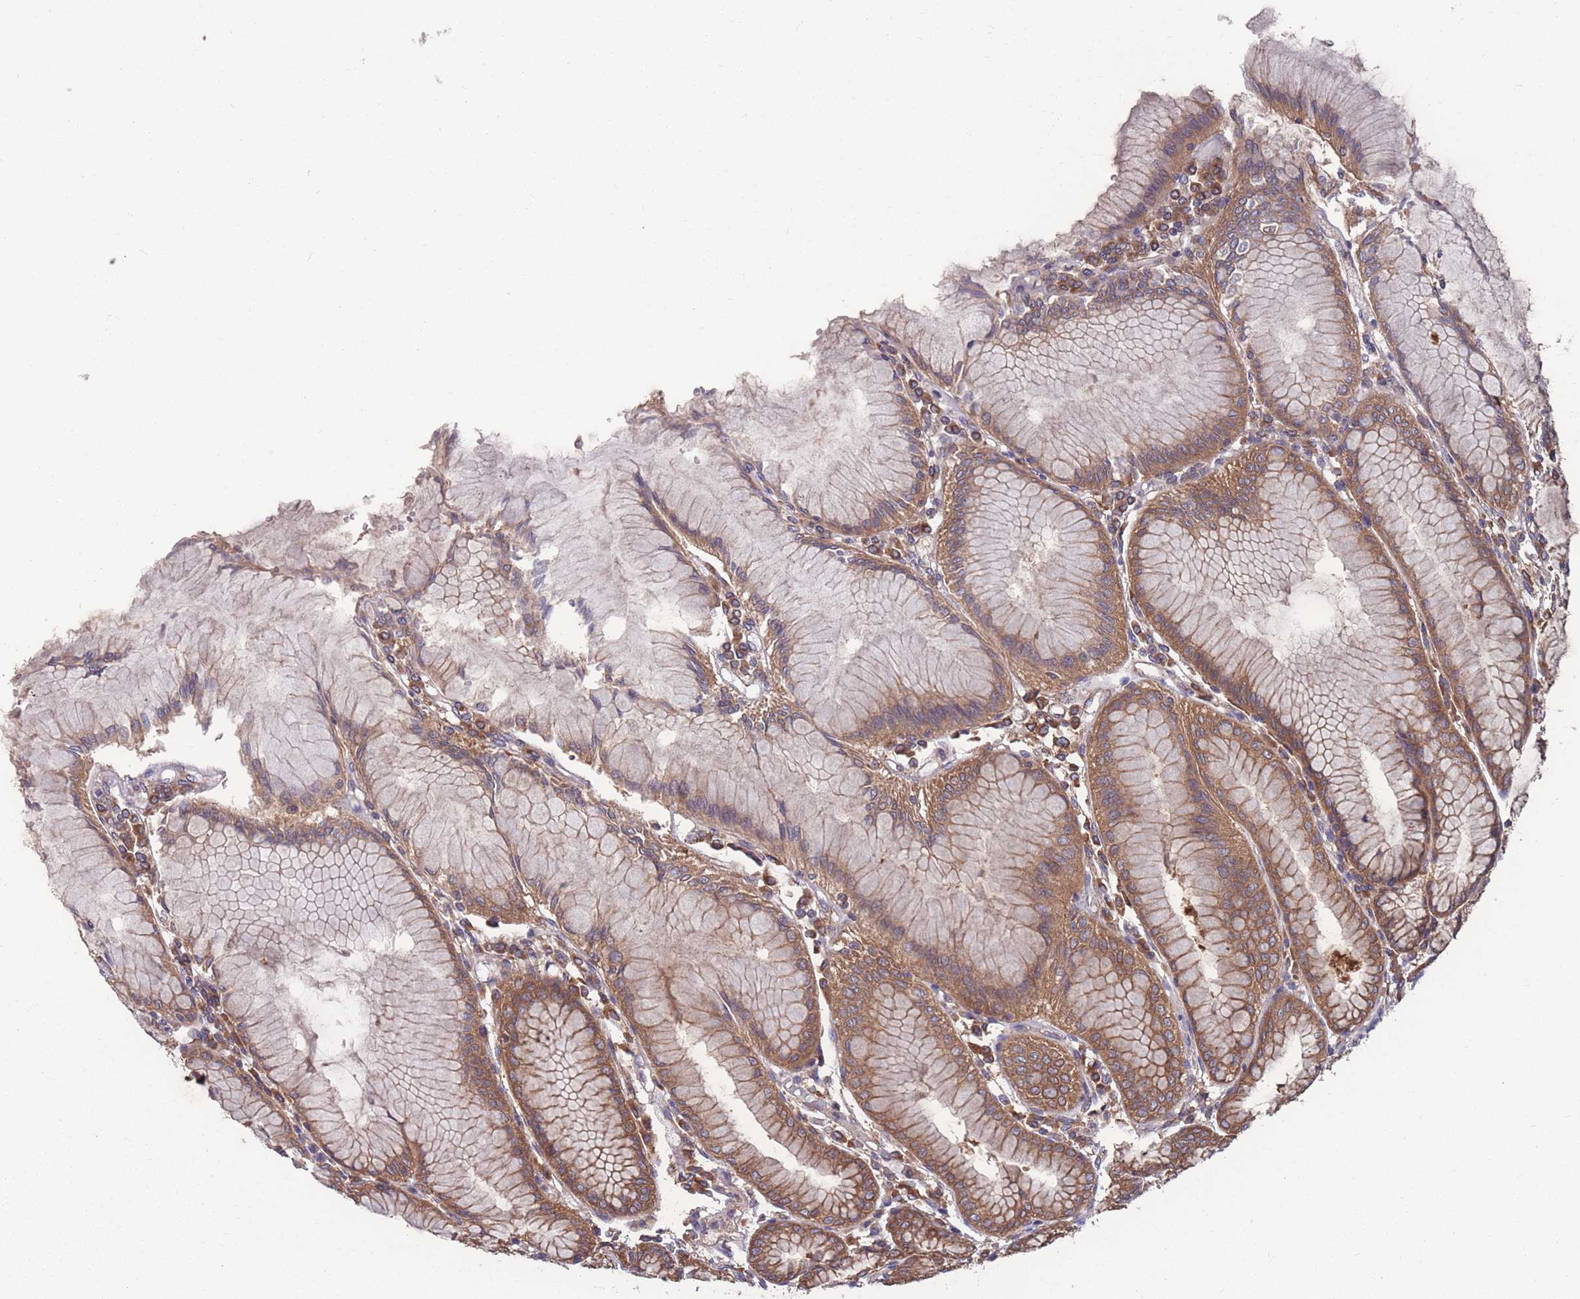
{"staining": {"intensity": "strong", "quantity": "25%-75%", "location": "cytoplasmic/membranous"}, "tissue": "stomach", "cell_type": "Glandular cells", "image_type": "normal", "snomed": [{"axis": "morphology", "description": "Normal tissue, NOS"}, {"axis": "topography", "description": "Stomach"}], "caption": "Immunohistochemical staining of normal stomach reveals high levels of strong cytoplasmic/membranous positivity in about 25%-75% of glandular cells.", "gene": "ZPR1", "patient": {"sex": "female", "age": 57}}